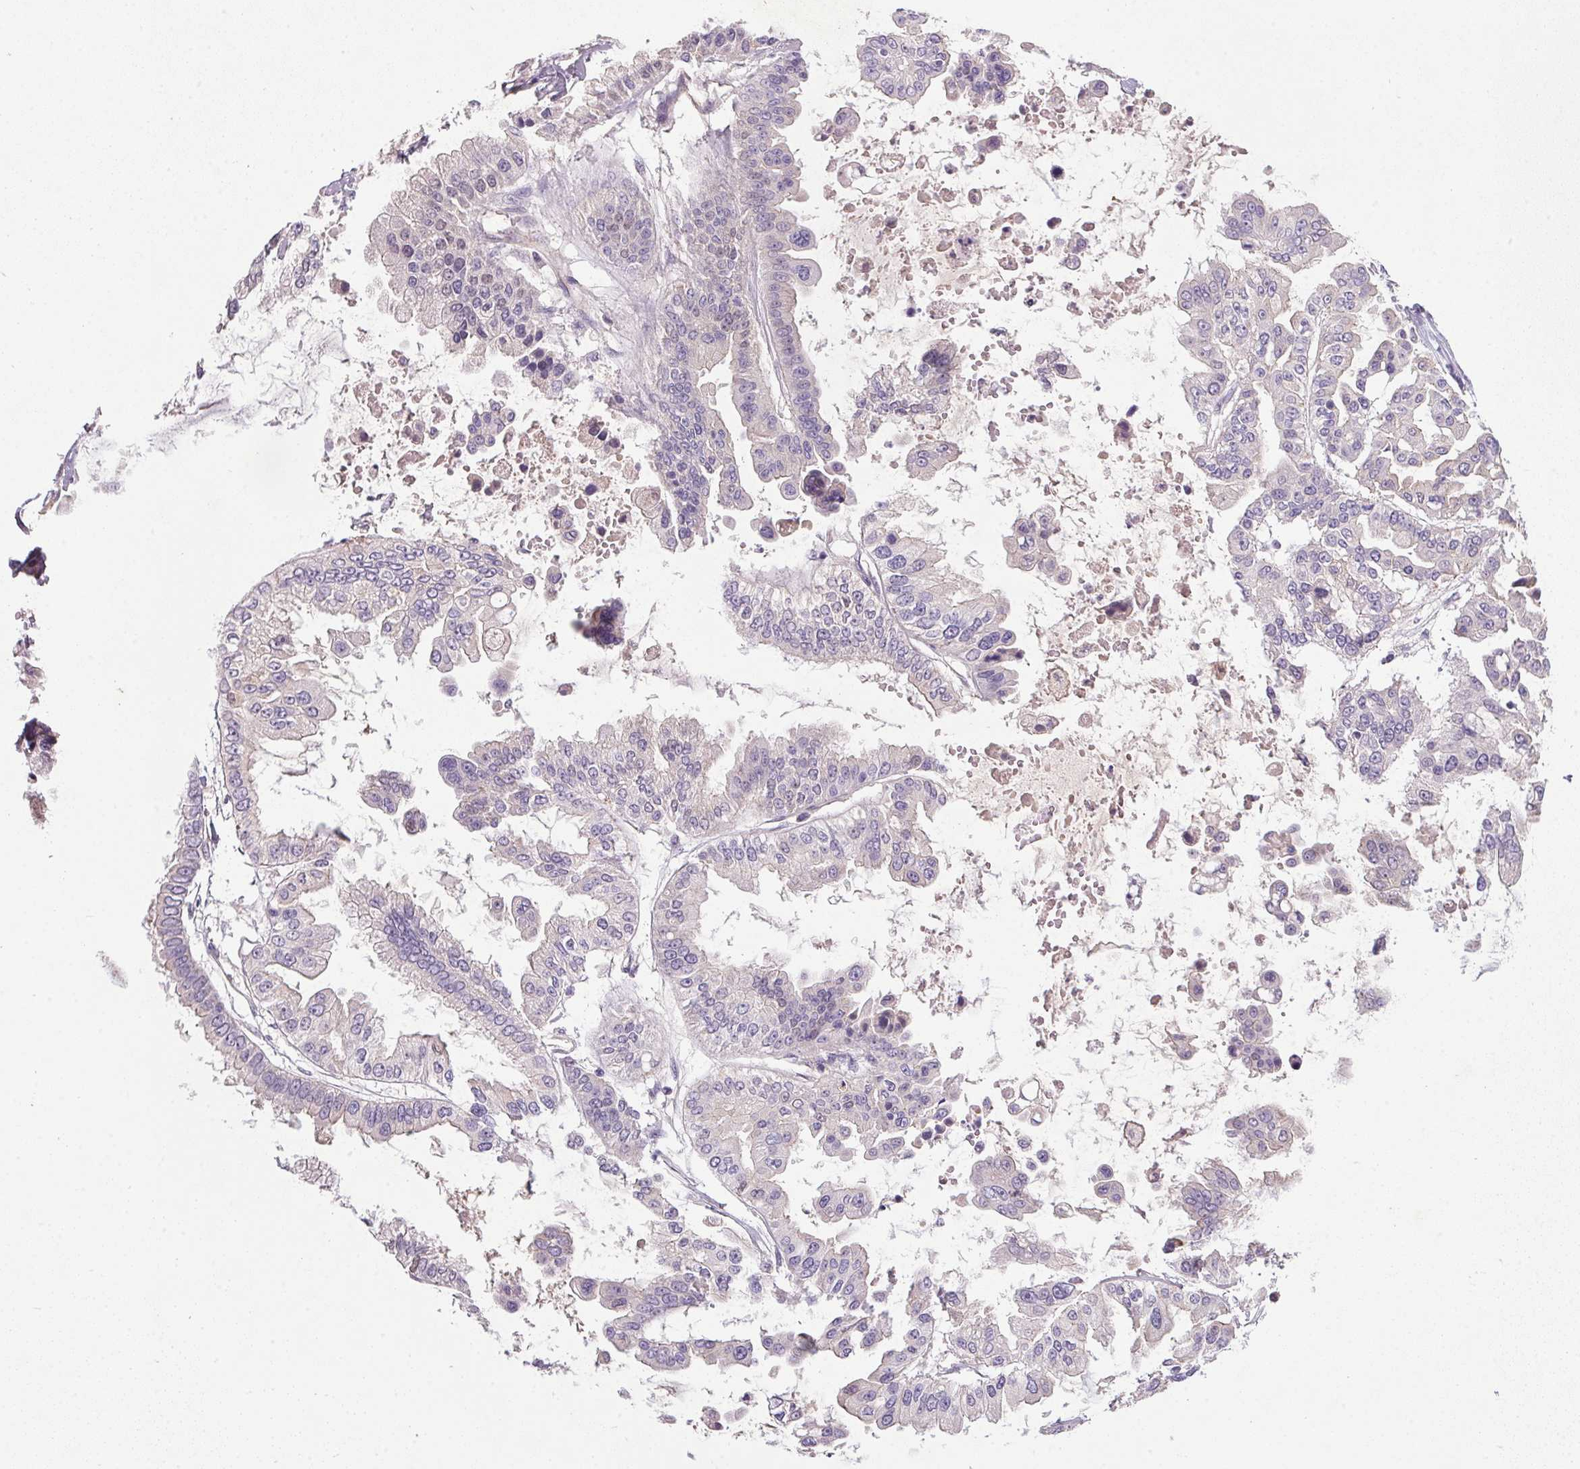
{"staining": {"intensity": "negative", "quantity": "none", "location": "none"}, "tissue": "ovarian cancer", "cell_type": "Tumor cells", "image_type": "cancer", "snomed": [{"axis": "morphology", "description": "Cystadenocarcinoma, serous, NOS"}, {"axis": "topography", "description": "Ovary"}], "caption": "Immunohistochemistry photomicrograph of human serous cystadenocarcinoma (ovarian) stained for a protein (brown), which displays no staining in tumor cells. (IHC, brightfield microscopy, high magnification).", "gene": "APOC4", "patient": {"sex": "female", "age": 56}}